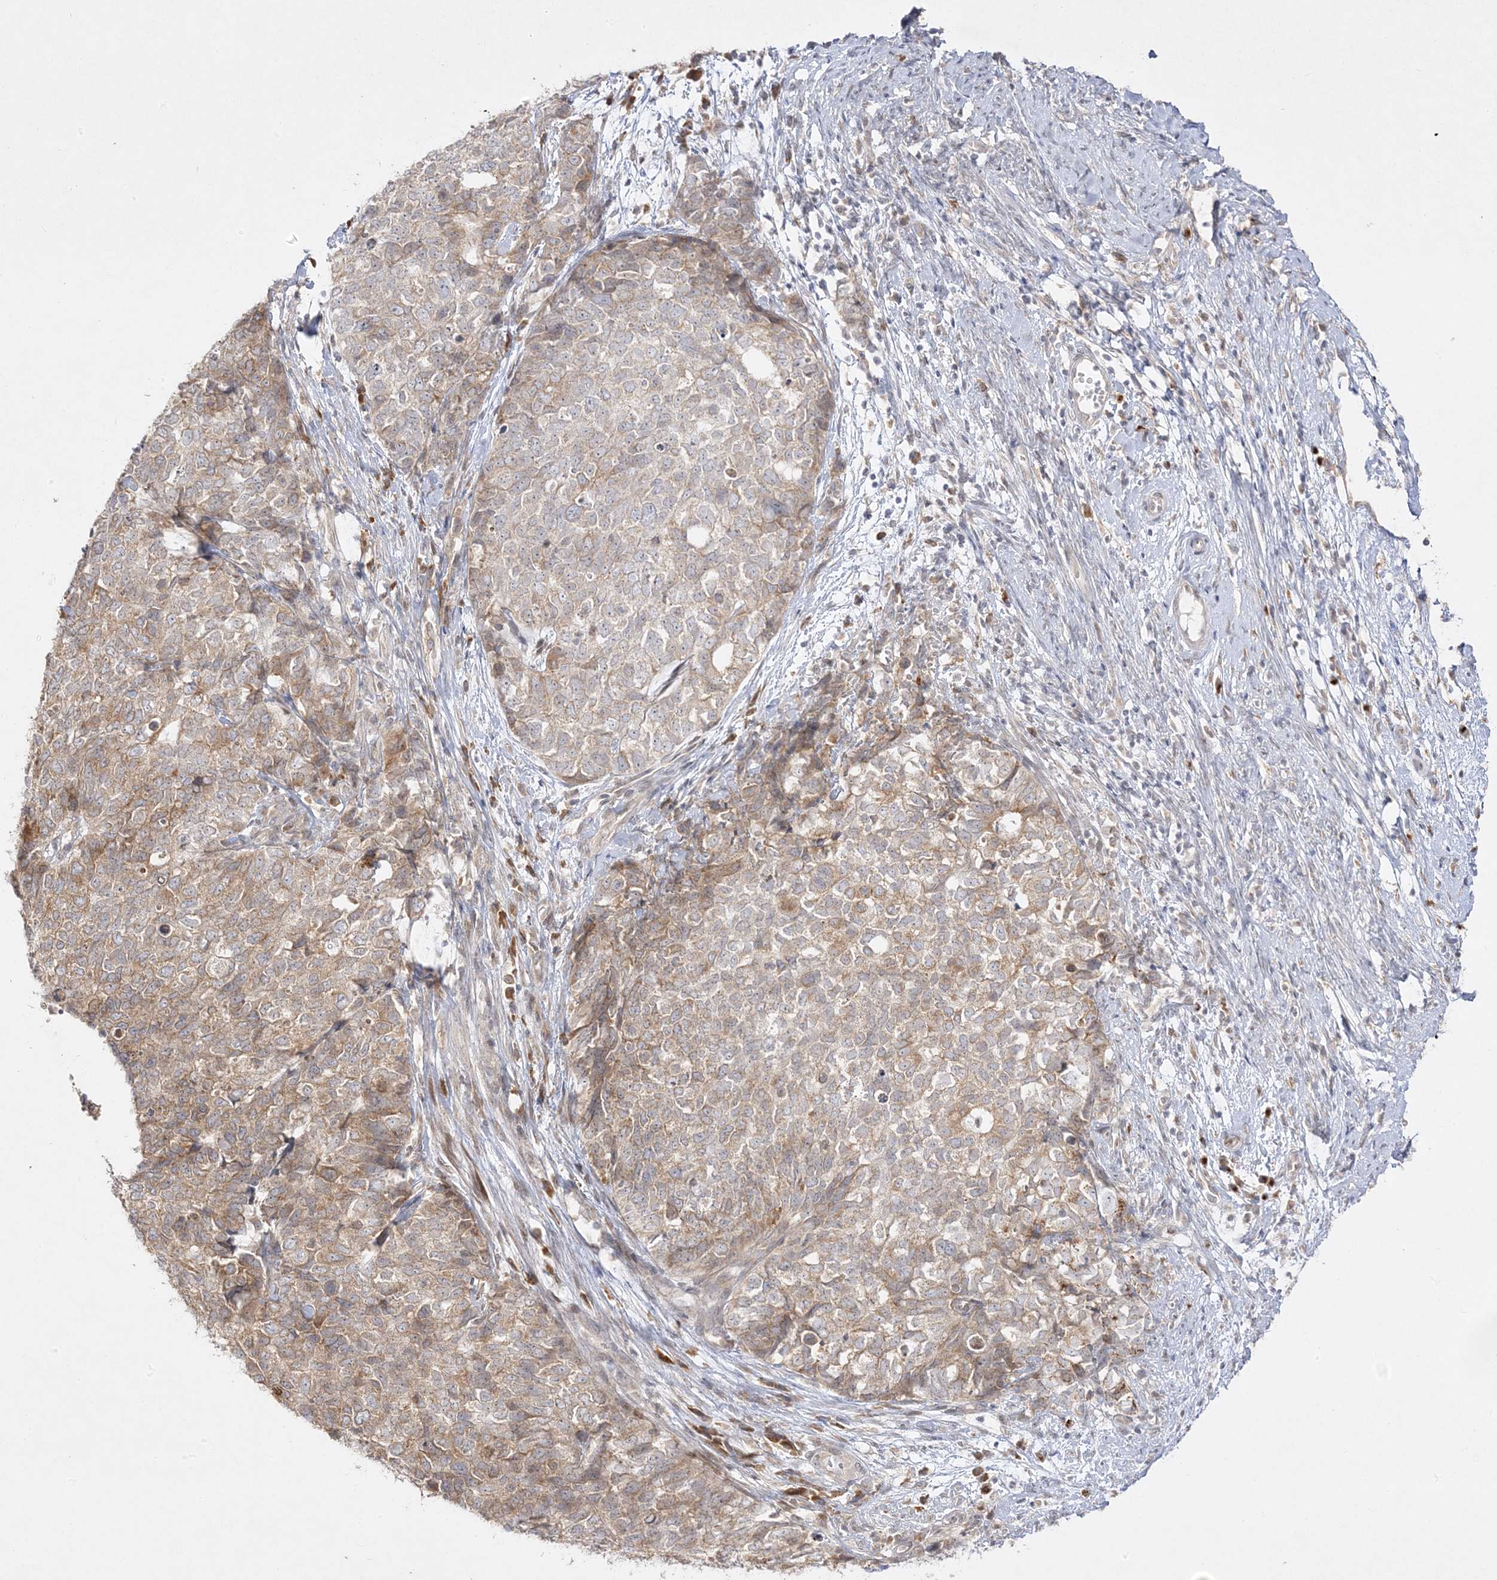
{"staining": {"intensity": "weak", "quantity": "25%-75%", "location": "cytoplasmic/membranous"}, "tissue": "cervical cancer", "cell_type": "Tumor cells", "image_type": "cancer", "snomed": [{"axis": "morphology", "description": "Squamous cell carcinoma, NOS"}, {"axis": "topography", "description": "Cervix"}], "caption": "Weak cytoplasmic/membranous protein positivity is present in approximately 25%-75% of tumor cells in squamous cell carcinoma (cervical).", "gene": "C2CD2", "patient": {"sex": "female", "age": 63}}